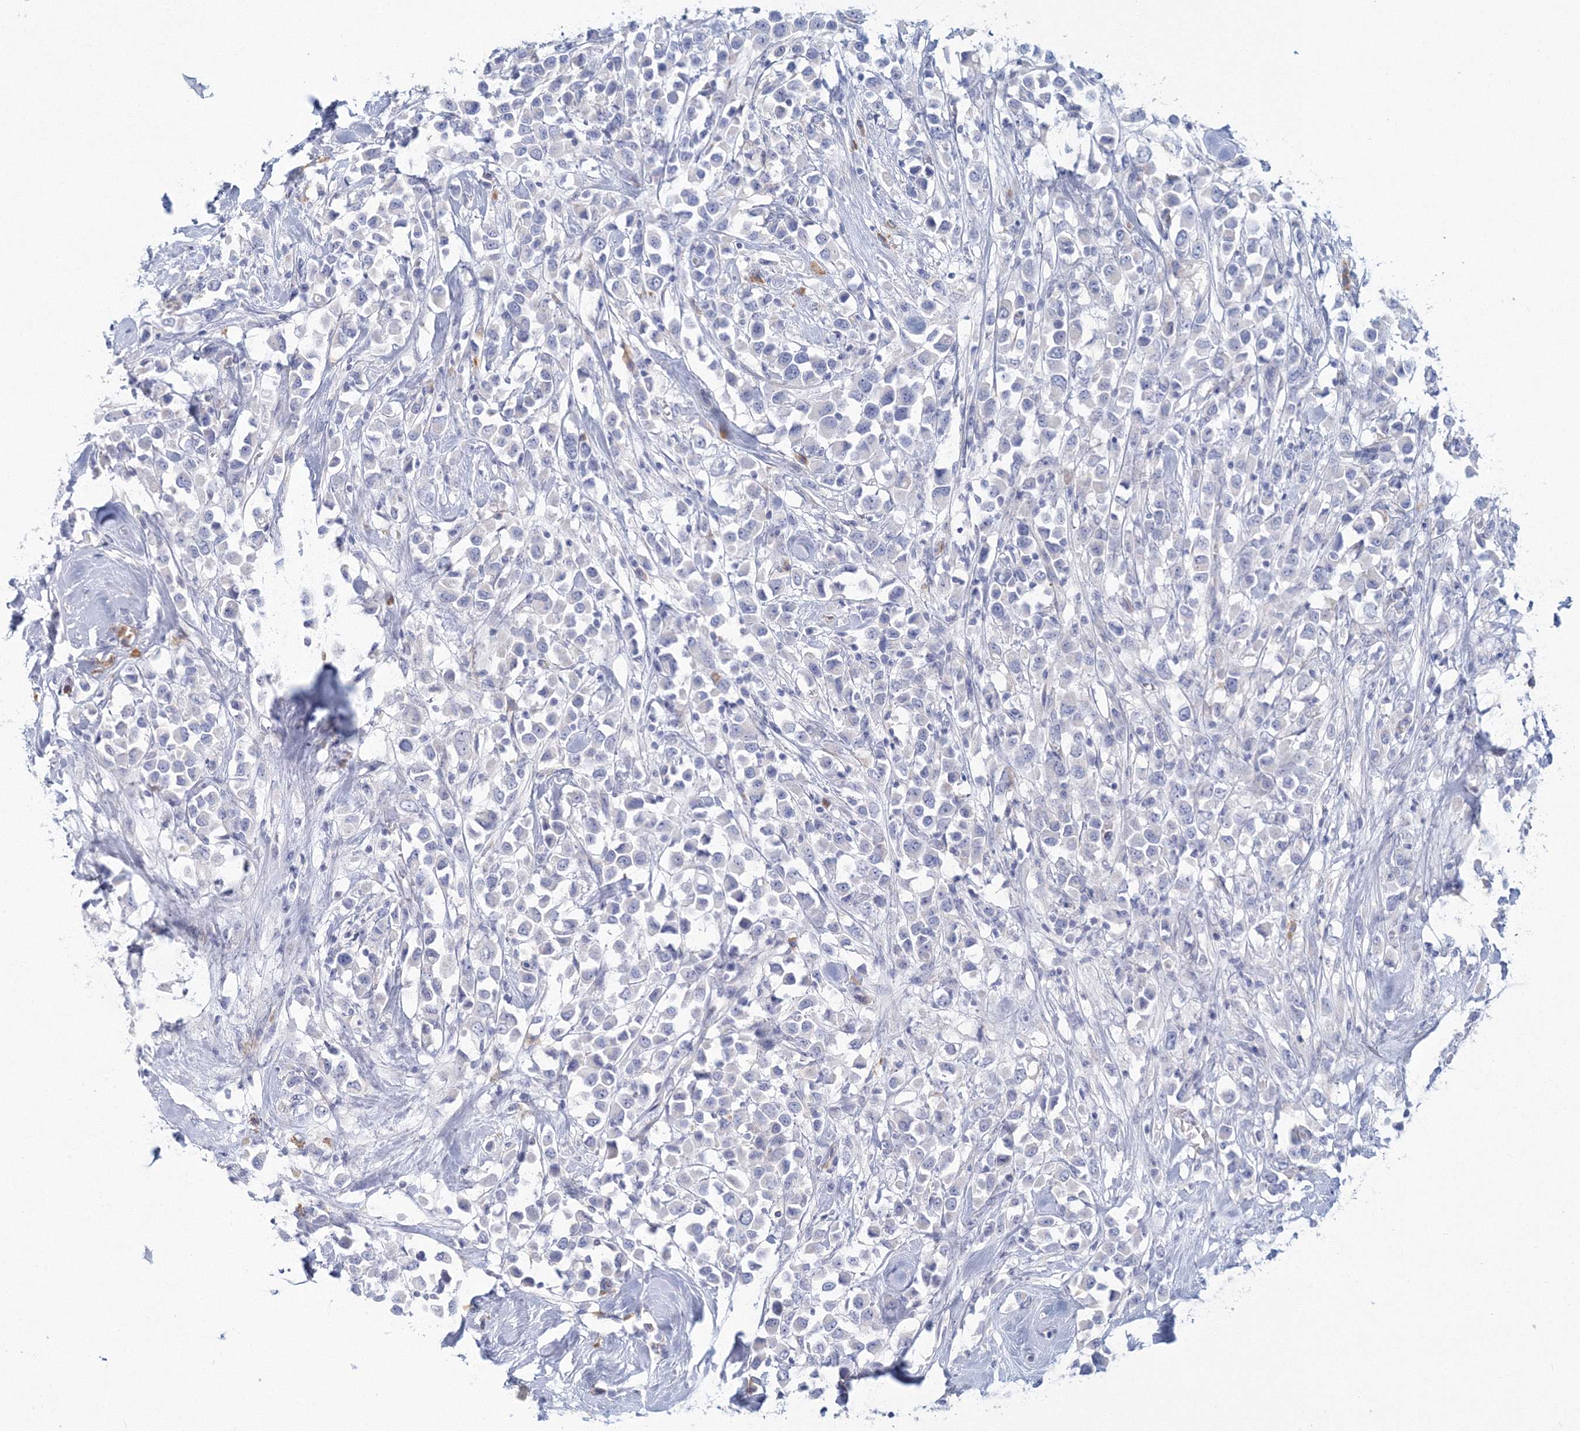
{"staining": {"intensity": "negative", "quantity": "none", "location": "none"}, "tissue": "breast cancer", "cell_type": "Tumor cells", "image_type": "cancer", "snomed": [{"axis": "morphology", "description": "Duct carcinoma"}, {"axis": "topography", "description": "Breast"}], "caption": "The histopathology image reveals no significant expression in tumor cells of breast cancer.", "gene": "VSIG1", "patient": {"sex": "female", "age": 61}}